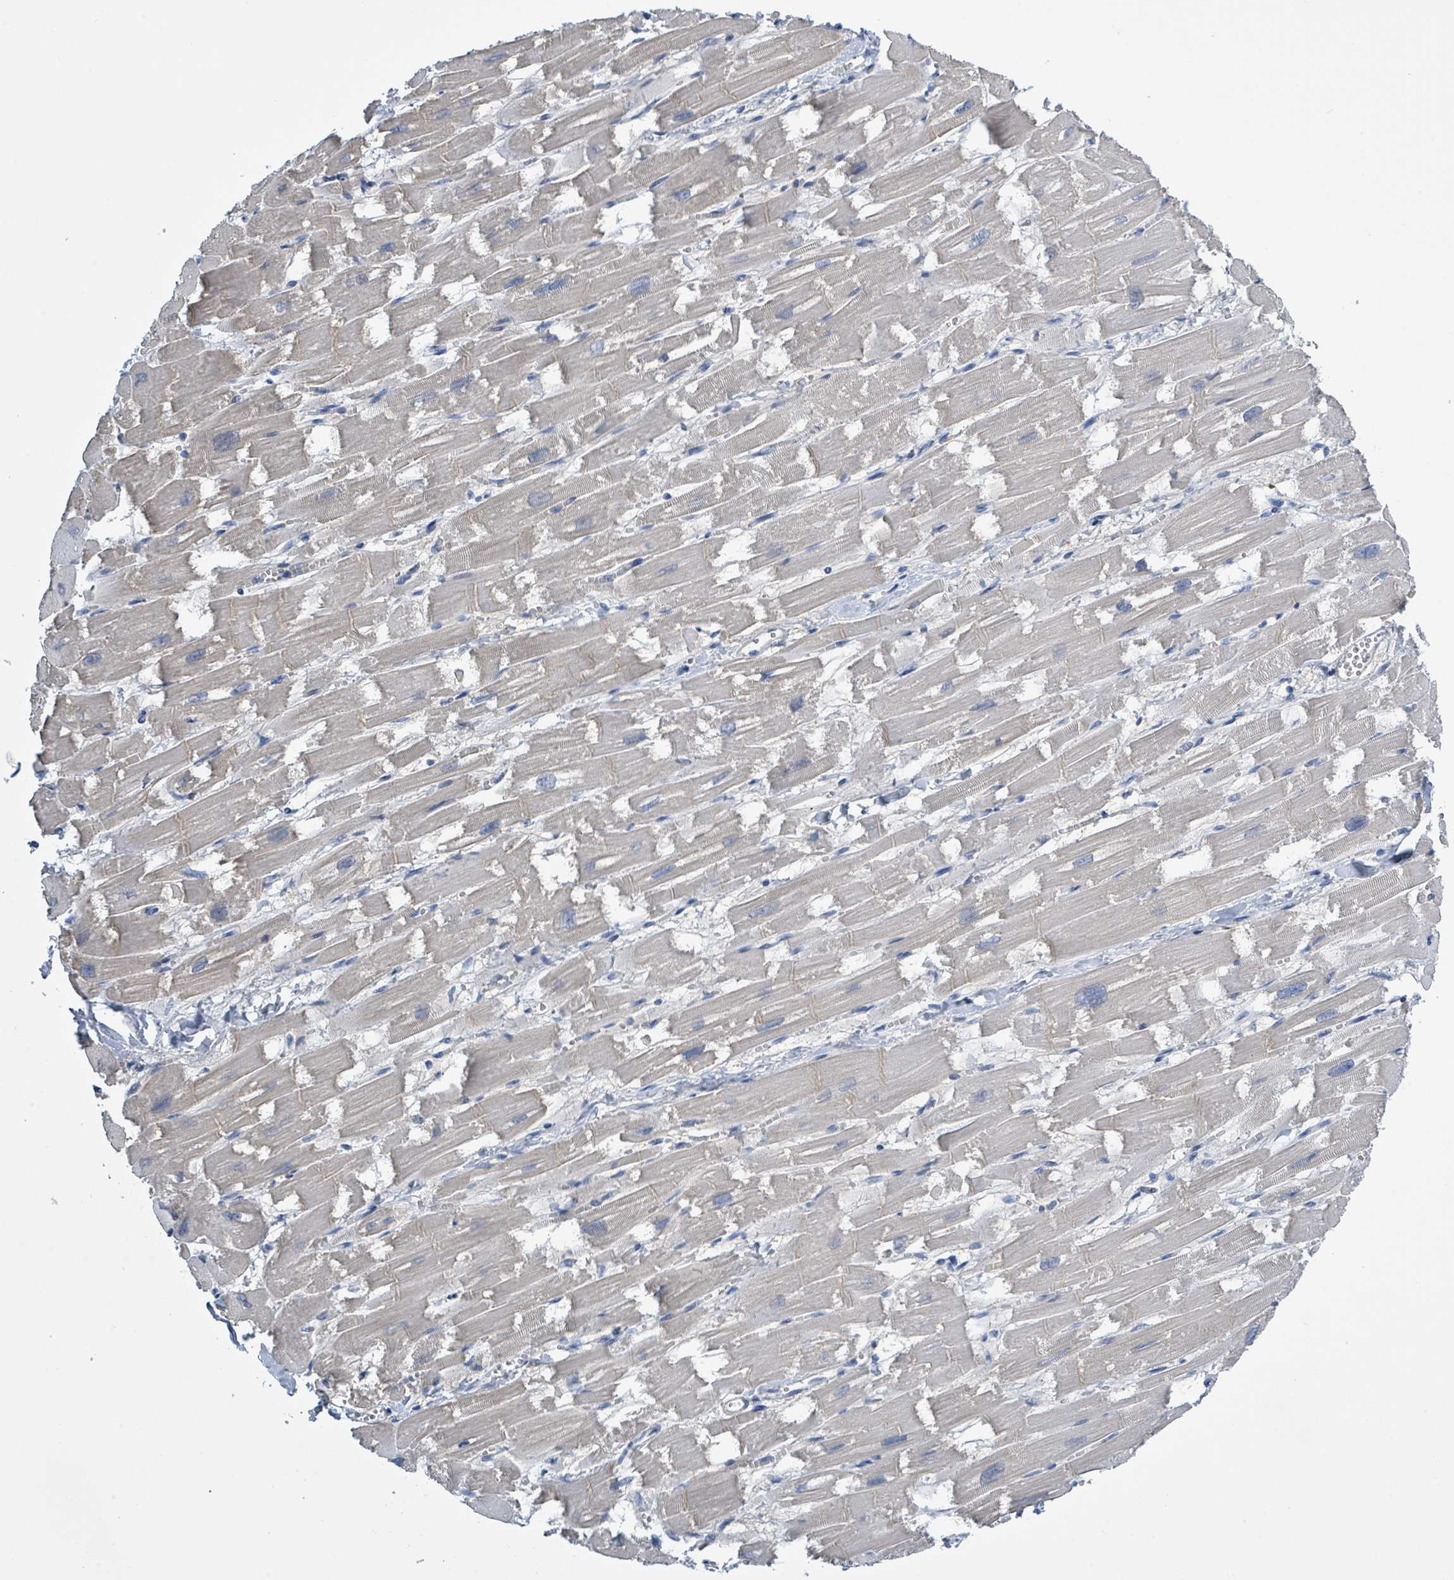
{"staining": {"intensity": "weak", "quantity": "25%-75%", "location": "cytoplasmic/membranous"}, "tissue": "heart muscle", "cell_type": "Cardiomyocytes", "image_type": "normal", "snomed": [{"axis": "morphology", "description": "Normal tissue, NOS"}, {"axis": "topography", "description": "Heart"}], "caption": "The immunohistochemical stain labels weak cytoplasmic/membranous expression in cardiomyocytes of unremarkable heart muscle. The staining is performed using DAB (3,3'-diaminobenzidine) brown chromogen to label protein expression. The nuclei are counter-stained blue using hematoxylin.", "gene": "DGKZ", "patient": {"sex": "male", "age": 54}}